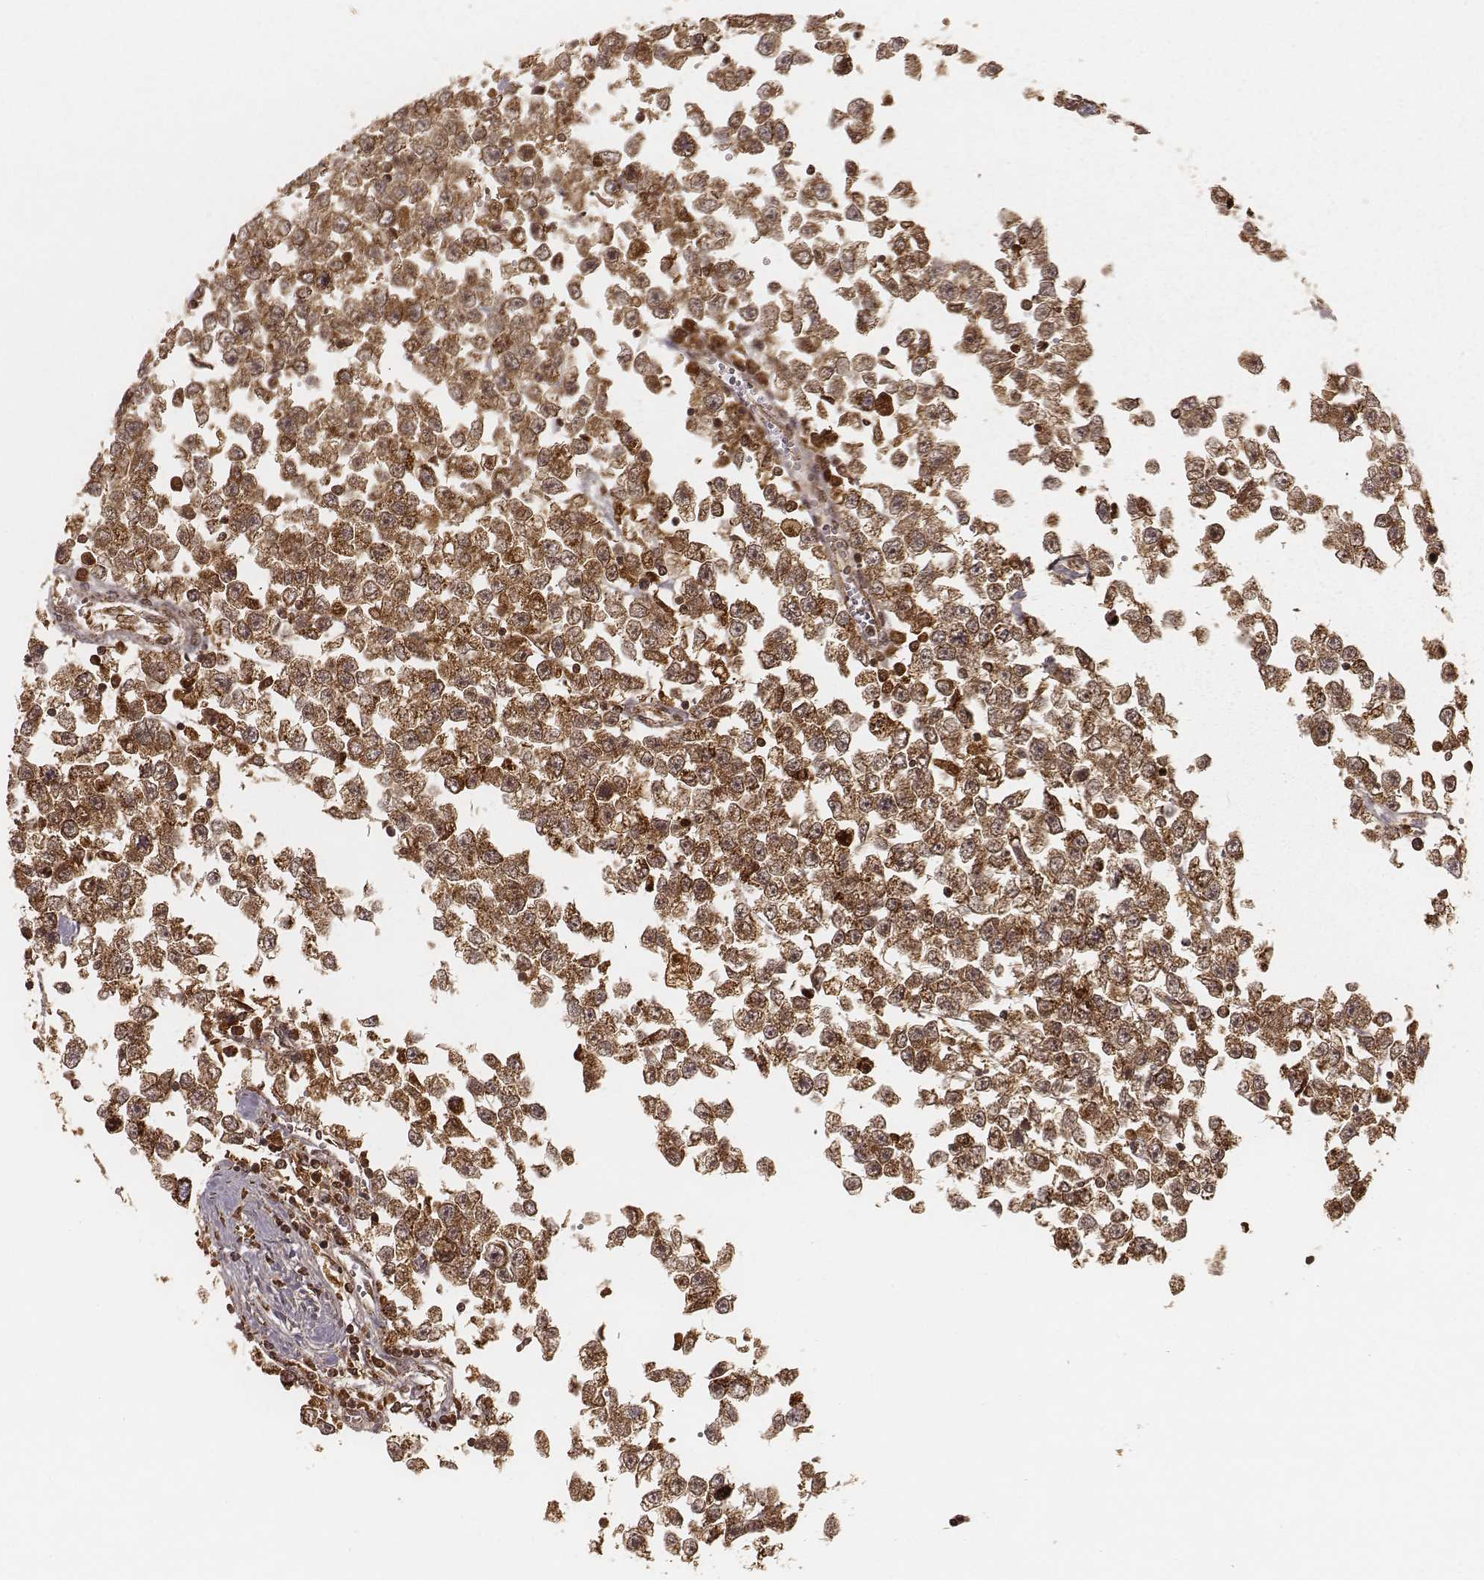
{"staining": {"intensity": "strong", "quantity": ">75%", "location": "cytoplasmic/membranous"}, "tissue": "testis cancer", "cell_type": "Tumor cells", "image_type": "cancer", "snomed": [{"axis": "morphology", "description": "Seminoma, NOS"}, {"axis": "topography", "description": "Testis"}], "caption": "An immunohistochemistry image of tumor tissue is shown. Protein staining in brown shows strong cytoplasmic/membranous positivity in testis seminoma within tumor cells.", "gene": "CS", "patient": {"sex": "male", "age": 34}}